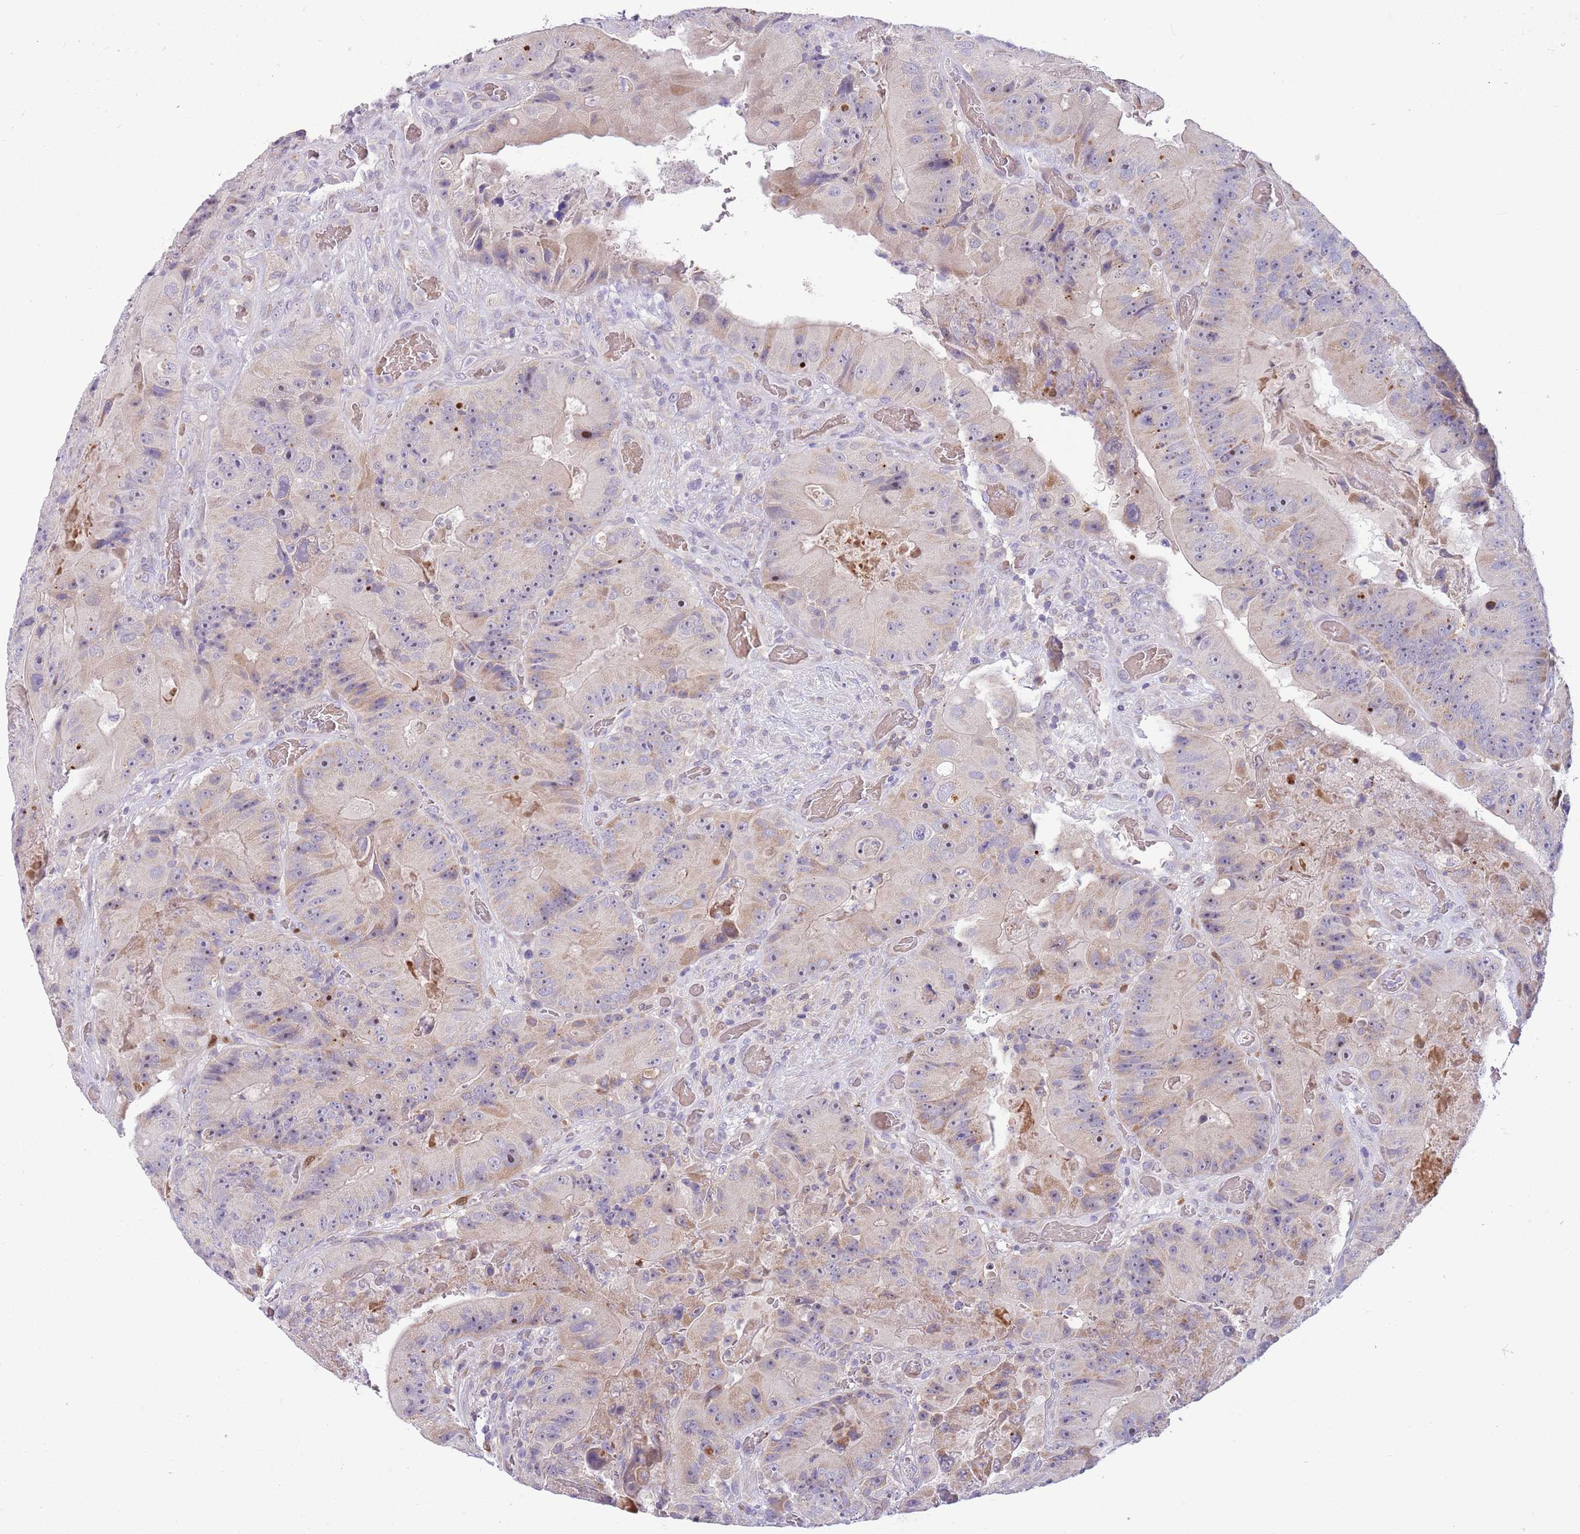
{"staining": {"intensity": "weak", "quantity": "<25%", "location": "cytoplasmic/membranous"}, "tissue": "colorectal cancer", "cell_type": "Tumor cells", "image_type": "cancer", "snomed": [{"axis": "morphology", "description": "Adenocarcinoma, NOS"}, {"axis": "topography", "description": "Colon"}], "caption": "An immunohistochemistry photomicrograph of adenocarcinoma (colorectal) is shown. There is no staining in tumor cells of adenocarcinoma (colorectal). (DAB (3,3'-diaminobenzidine) IHC, high magnification).", "gene": "DDHD1", "patient": {"sex": "female", "age": 86}}